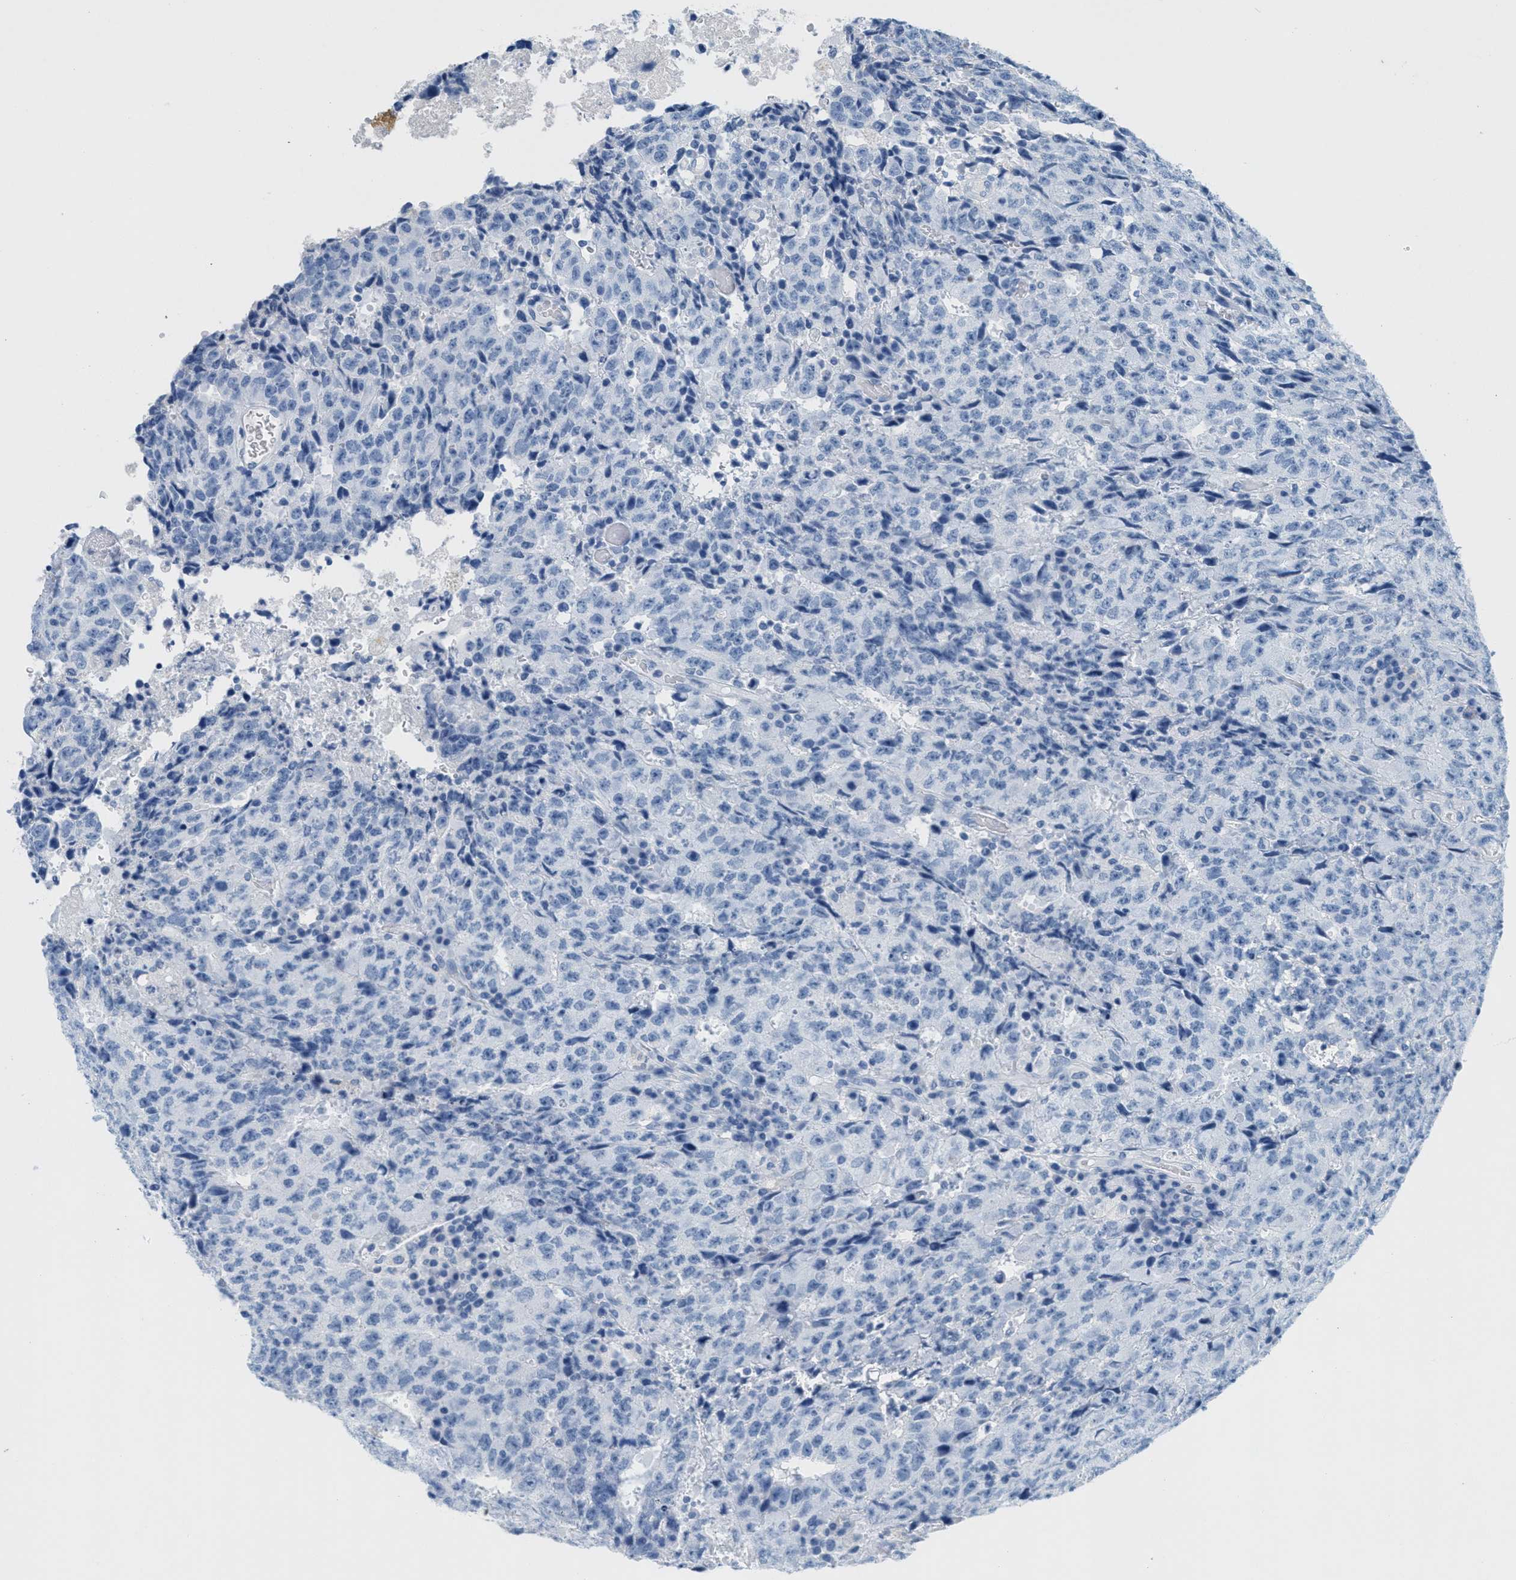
{"staining": {"intensity": "negative", "quantity": "none", "location": "none"}, "tissue": "testis cancer", "cell_type": "Tumor cells", "image_type": "cancer", "snomed": [{"axis": "morphology", "description": "Necrosis, NOS"}, {"axis": "morphology", "description": "Carcinoma, Embryonal, NOS"}, {"axis": "topography", "description": "Testis"}], "caption": "This is an immunohistochemistry histopathology image of testis cancer. There is no positivity in tumor cells.", "gene": "GPM6A", "patient": {"sex": "male", "age": 19}}